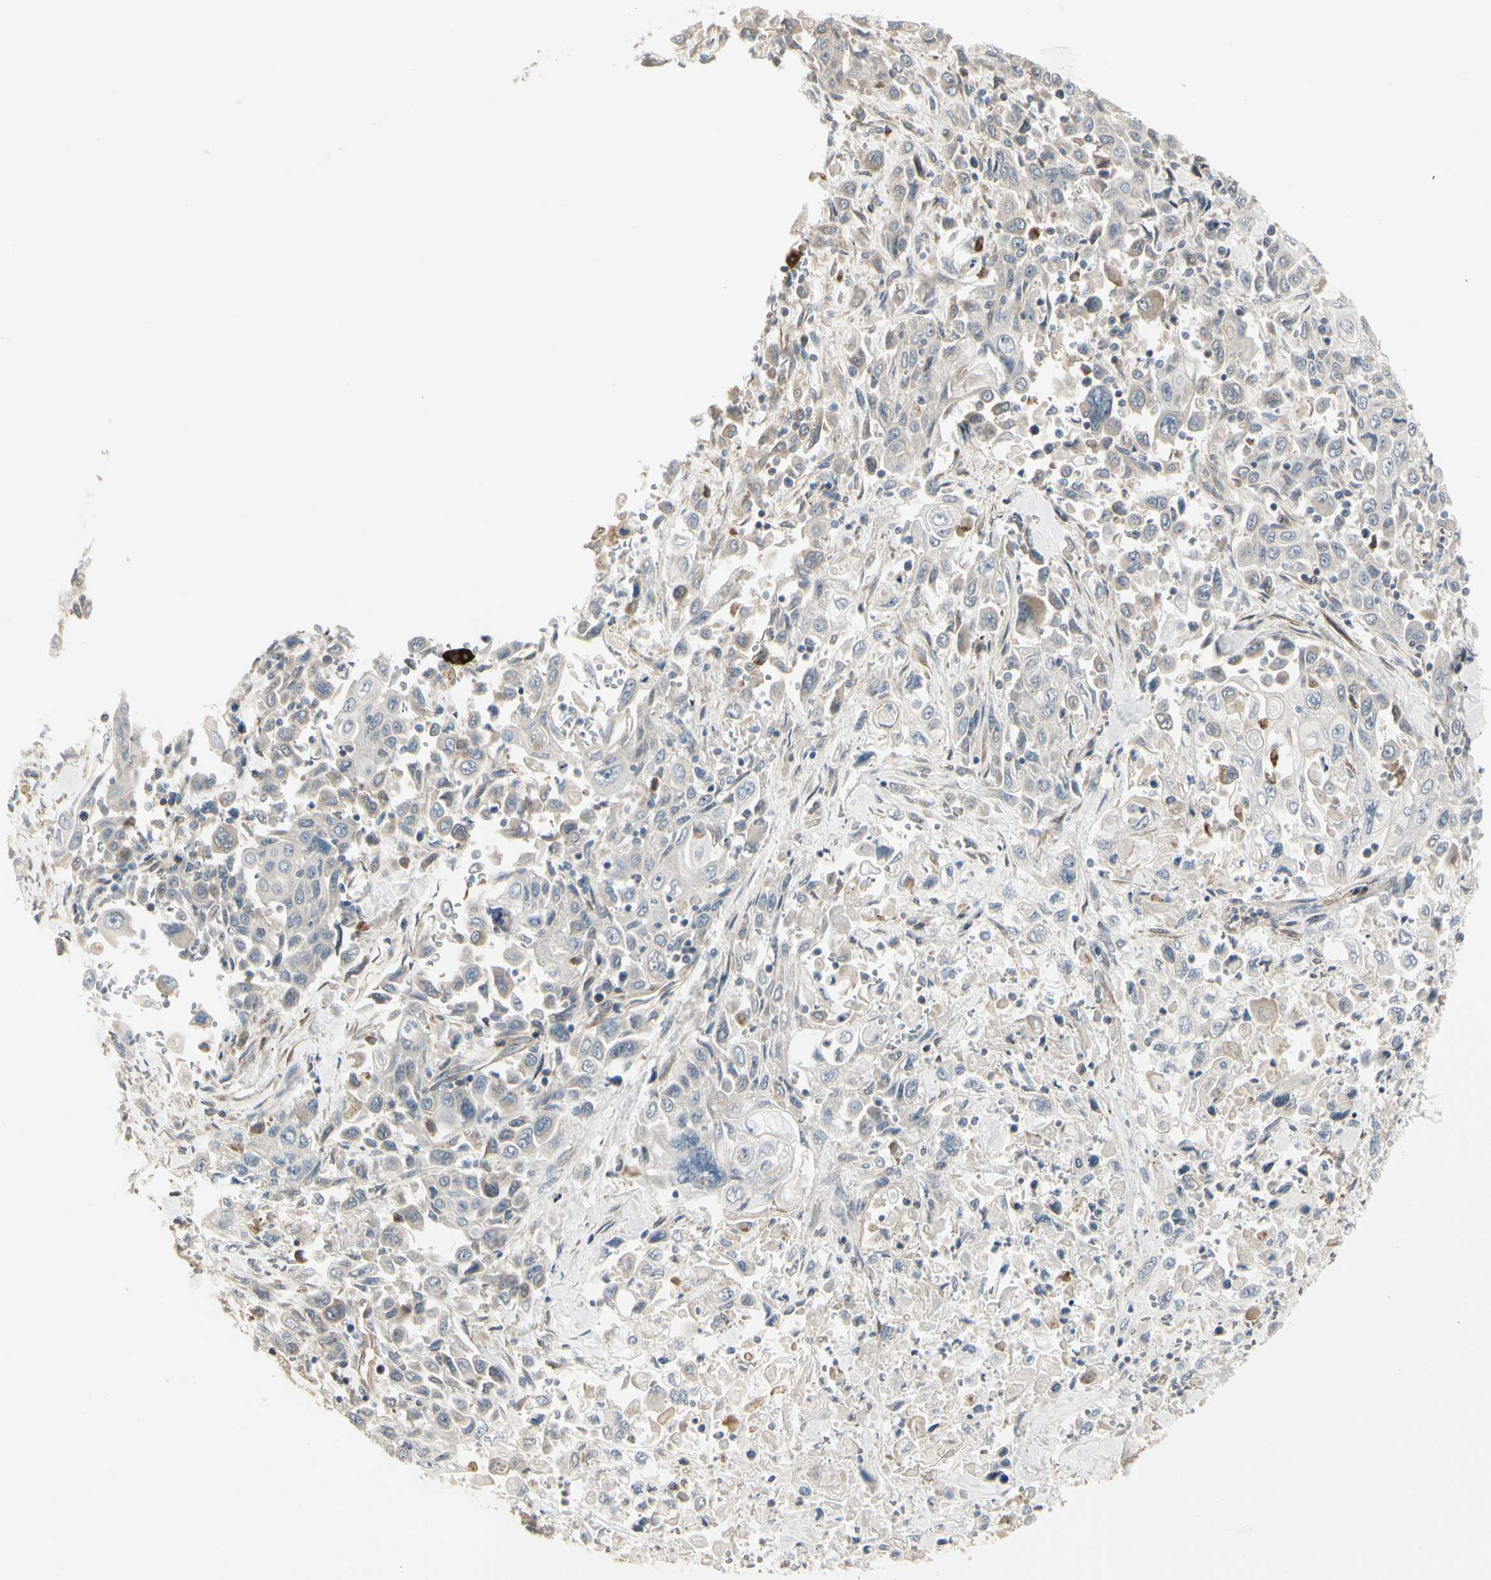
{"staining": {"intensity": "weak", "quantity": ">75%", "location": "cytoplasmic/membranous"}, "tissue": "pancreatic cancer", "cell_type": "Tumor cells", "image_type": "cancer", "snomed": [{"axis": "morphology", "description": "Adenocarcinoma, NOS"}, {"axis": "topography", "description": "Pancreas"}], "caption": "Pancreatic cancer (adenocarcinoma) was stained to show a protein in brown. There is low levels of weak cytoplasmic/membranous staining in about >75% of tumor cells.", "gene": "NUCB2", "patient": {"sex": "male", "age": 70}}